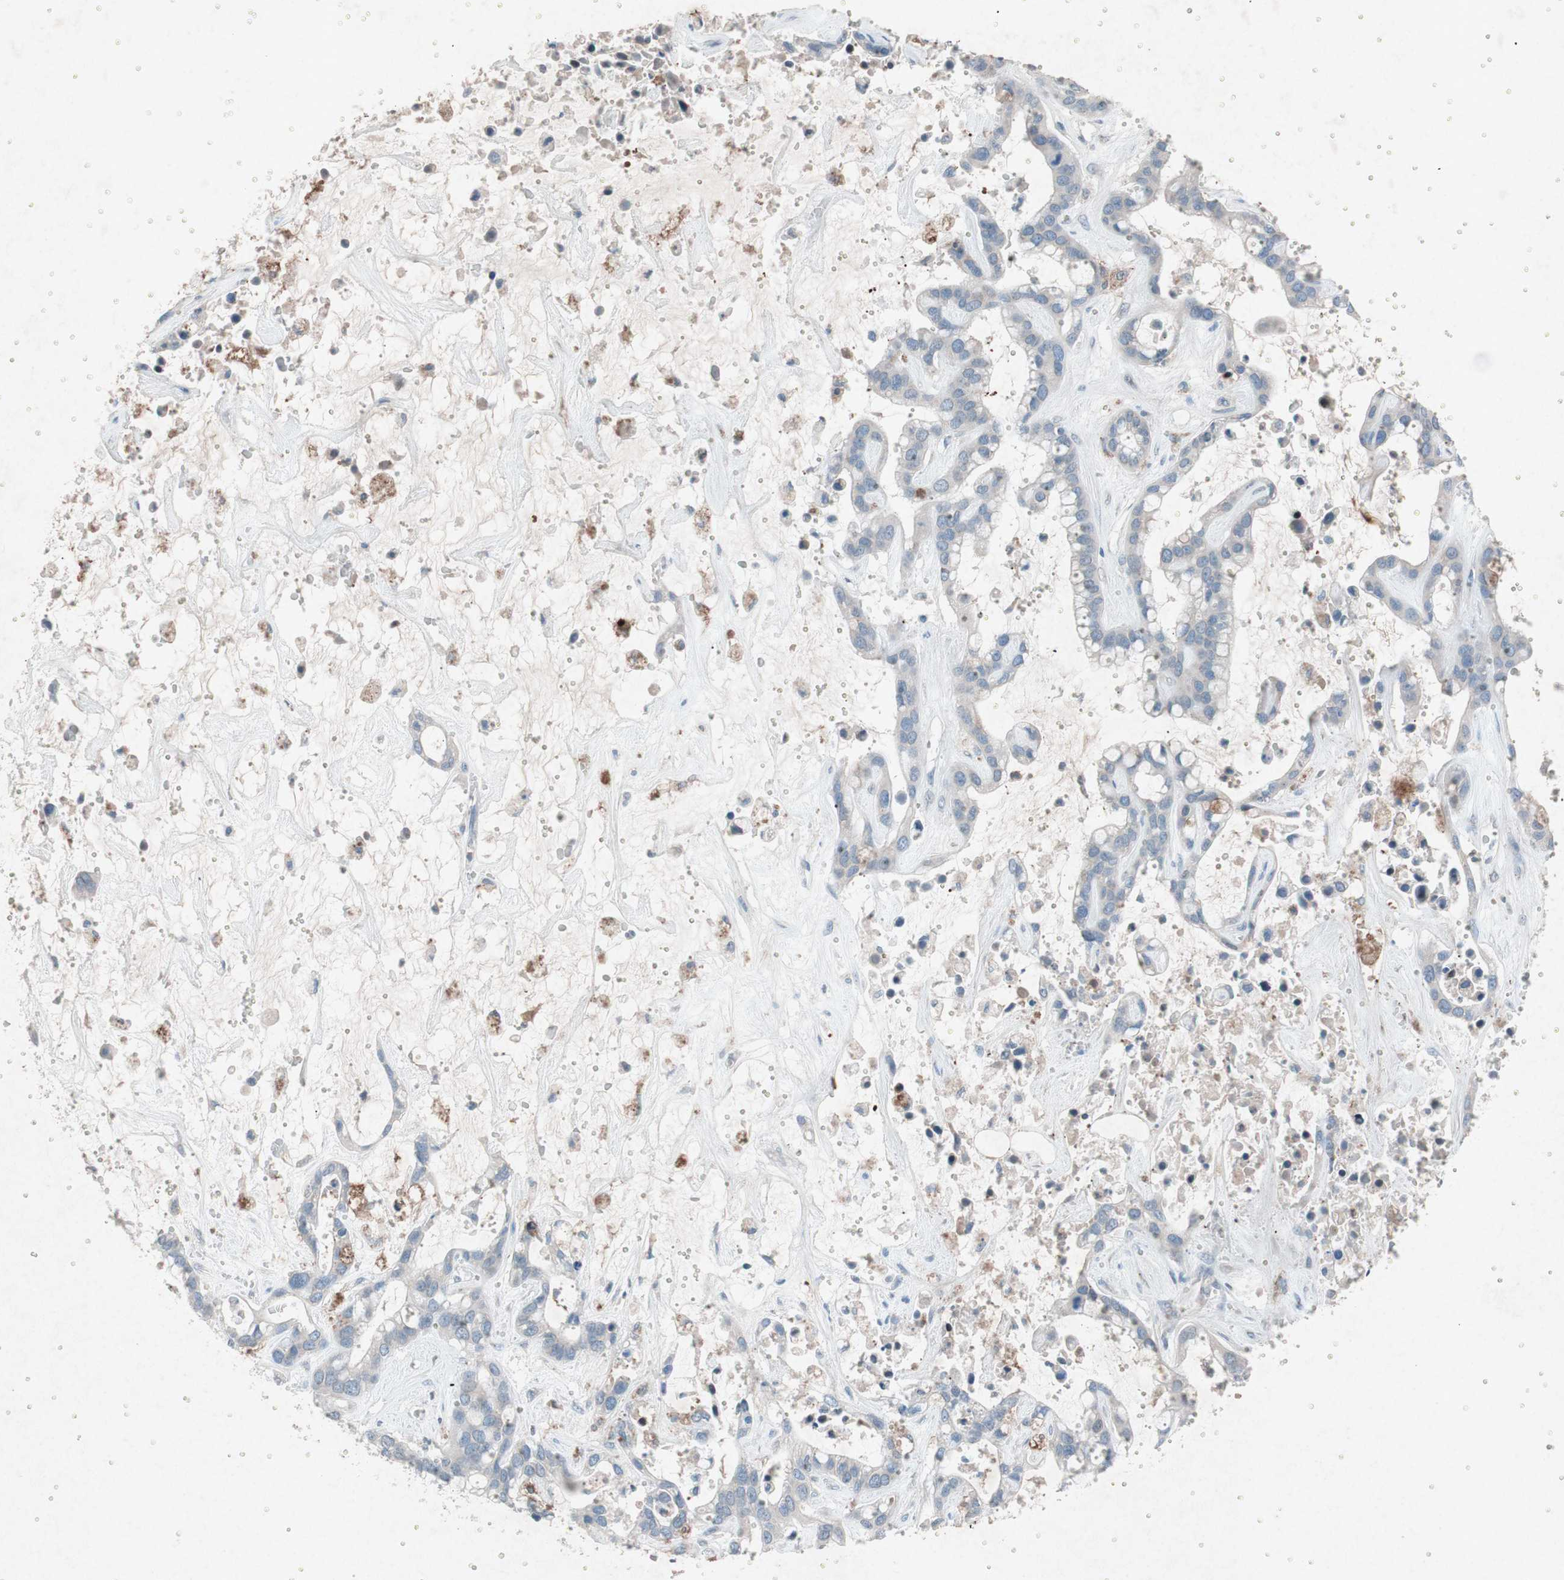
{"staining": {"intensity": "weak", "quantity": "<25%", "location": "cytoplasmic/membranous"}, "tissue": "liver cancer", "cell_type": "Tumor cells", "image_type": "cancer", "snomed": [{"axis": "morphology", "description": "Cholangiocarcinoma"}, {"axis": "topography", "description": "Liver"}], "caption": "Image shows no significant protein positivity in tumor cells of liver cholangiocarcinoma.", "gene": "GRB7", "patient": {"sex": "female", "age": 65}}